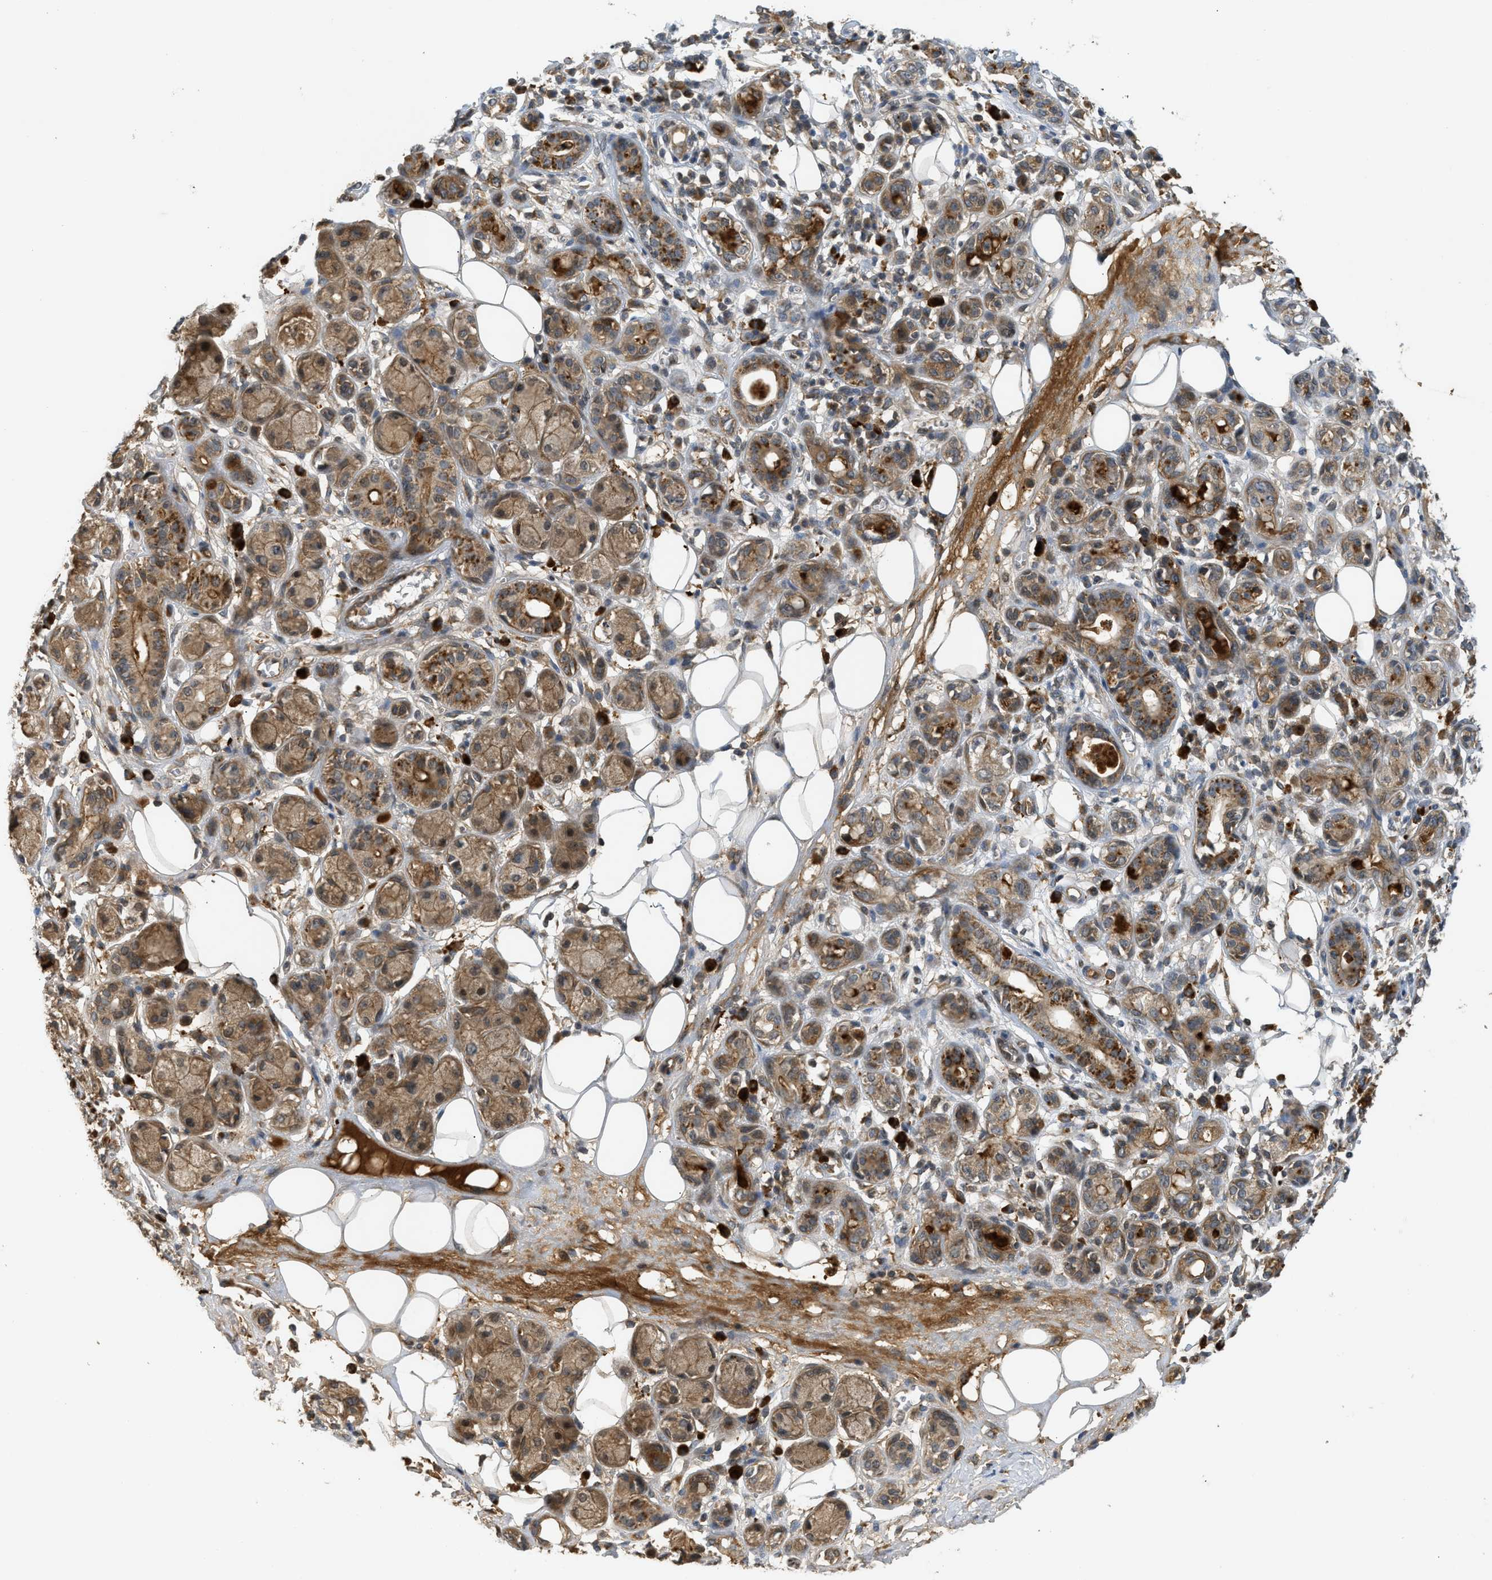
{"staining": {"intensity": "moderate", "quantity": ">75%", "location": "cytoplasmic/membranous"}, "tissue": "adipose tissue", "cell_type": "Adipocytes", "image_type": "normal", "snomed": [{"axis": "morphology", "description": "Normal tissue, NOS"}, {"axis": "morphology", "description": "Inflammation, NOS"}, {"axis": "topography", "description": "Salivary gland"}, {"axis": "topography", "description": "Peripheral nerve tissue"}], "caption": "Protein expression analysis of unremarkable human adipose tissue reveals moderate cytoplasmic/membranous staining in approximately >75% of adipocytes. The staining was performed using DAB to visualize the protein expression in brown, while the nuclei were stained in blue with hematoxylin (Magnification: 20x).", "gene": "ADCY8", "patient": {"sex": "female", "age": 75}}